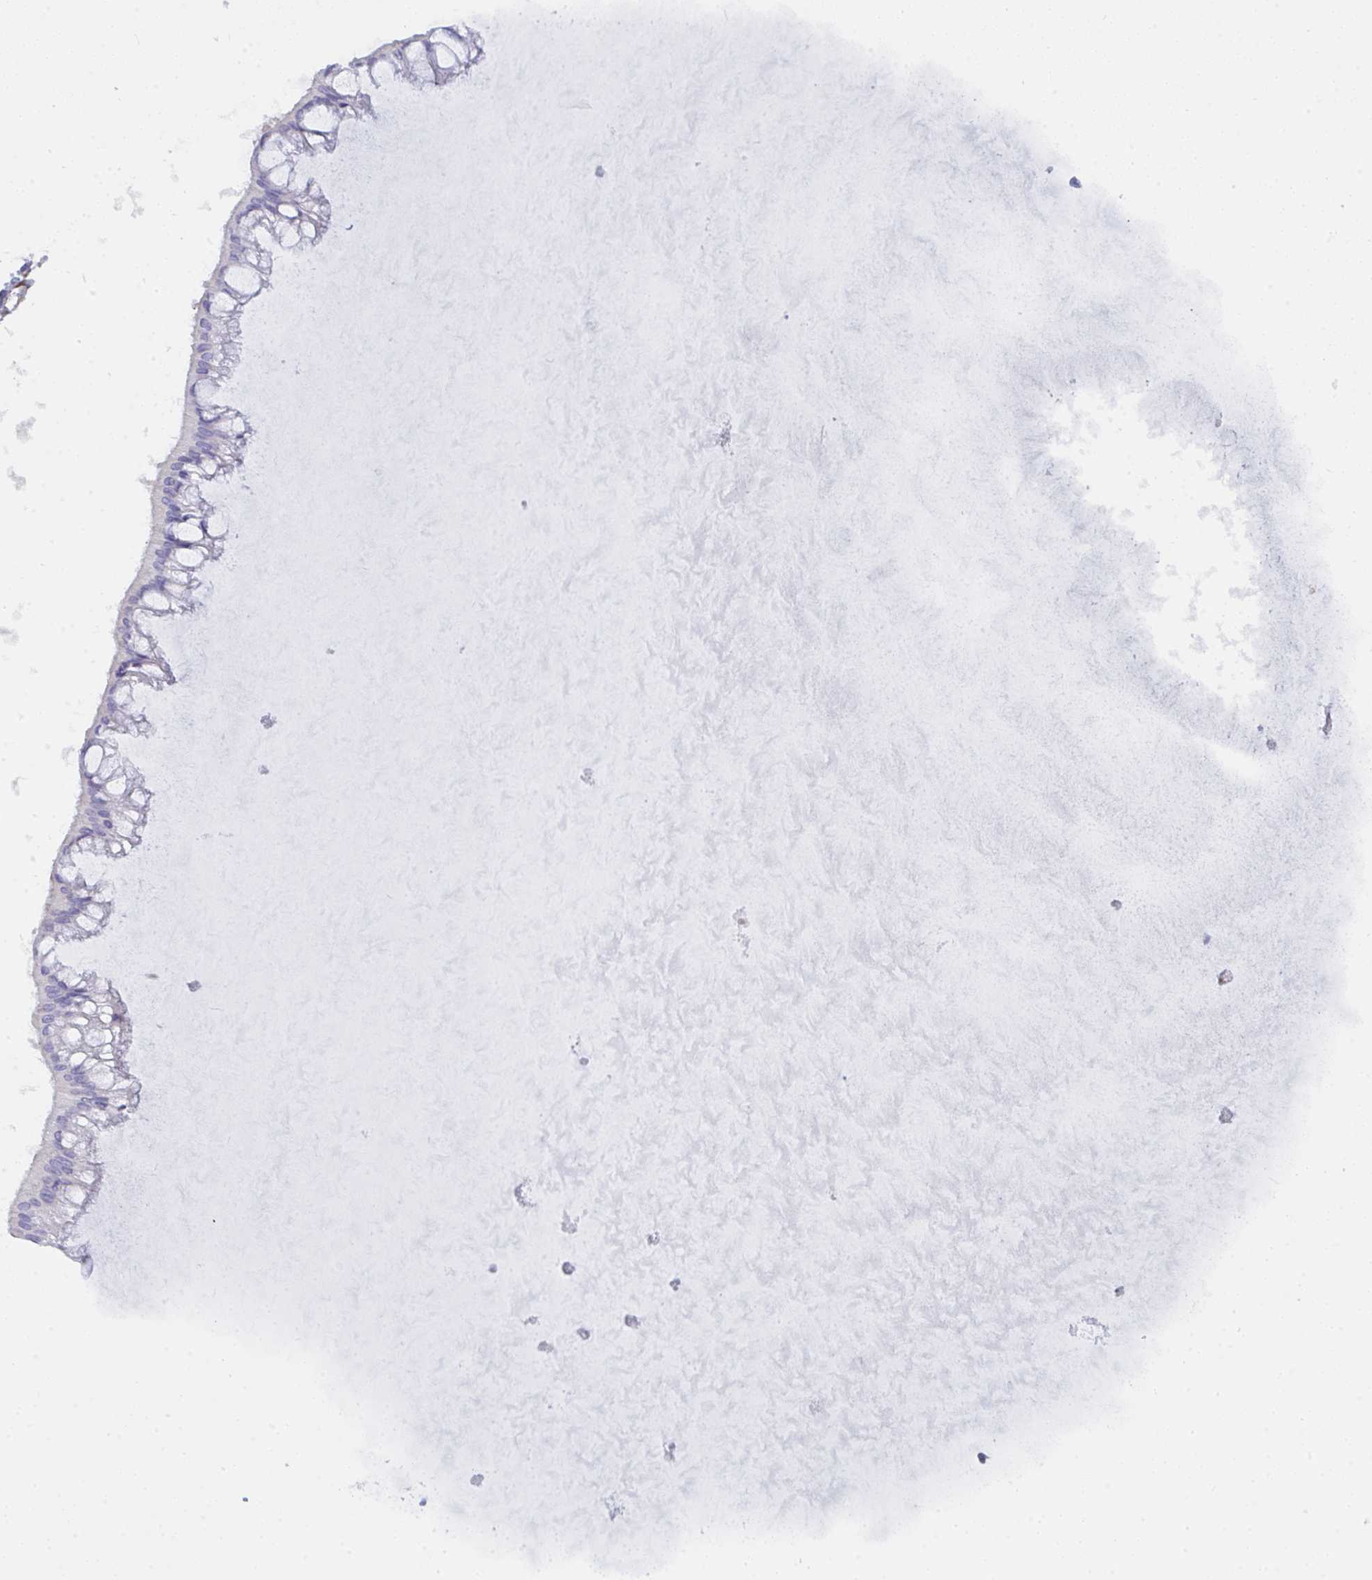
{"staining": {"intensity": "negative", "quantity": "none", "location": "none"}, "tissue": "ovarian cancer", "cell_type": "Tumor cells", "image_type": "cancer", "snomed": [{"axis": "morphology", "description": "Cystadenocarcinoma, mucinous, NOS"}, {"axis": "topography", "description": "Ovary"}], "caption": "This is an immunohistochemistry (IHC) photomicrograph of human ovarian cancer. There is no expression in tumor cells.", "gene": "GAB1", "patient": {"sex": "female", "age": 73}}